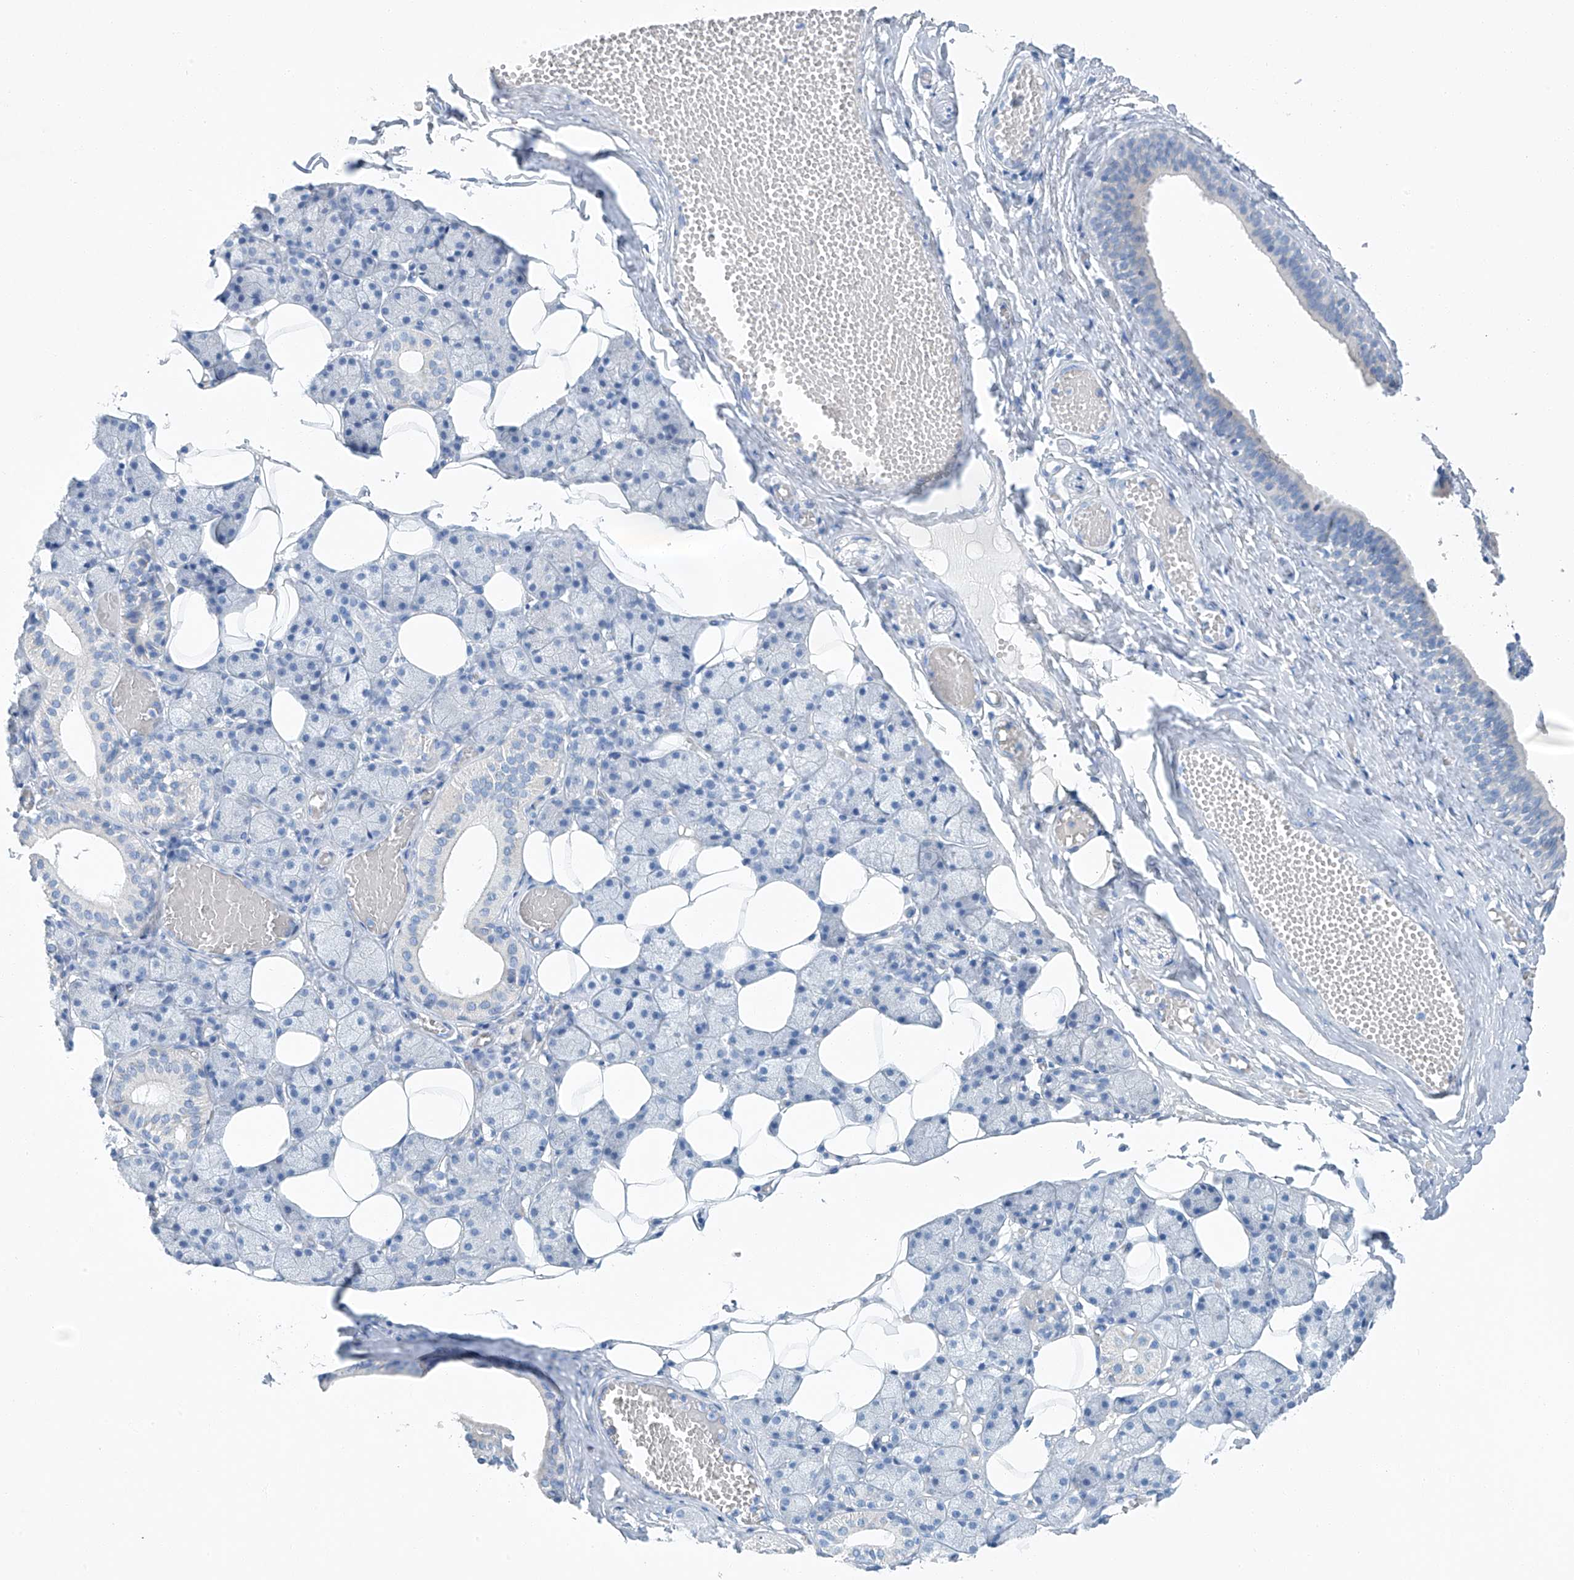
{"staining": {"intensity": "negative", "quantity": "none", "location": "none"}, "tissue": "salivary gland", "cell_type": "Glandular cells", "image_type": "normal", "snomed": [{"axis": "morphology", "description": "Normal tissue, NOS"}, {"axis": "topography", "description": "Salivary gland"}], "caption": "An IHC histopathology image of normal salivary gland is shown. There is no staining in glandular cells of salivary gland.", "gene": "C1orf87", "patient": {"sex": "female", "age": 33}}